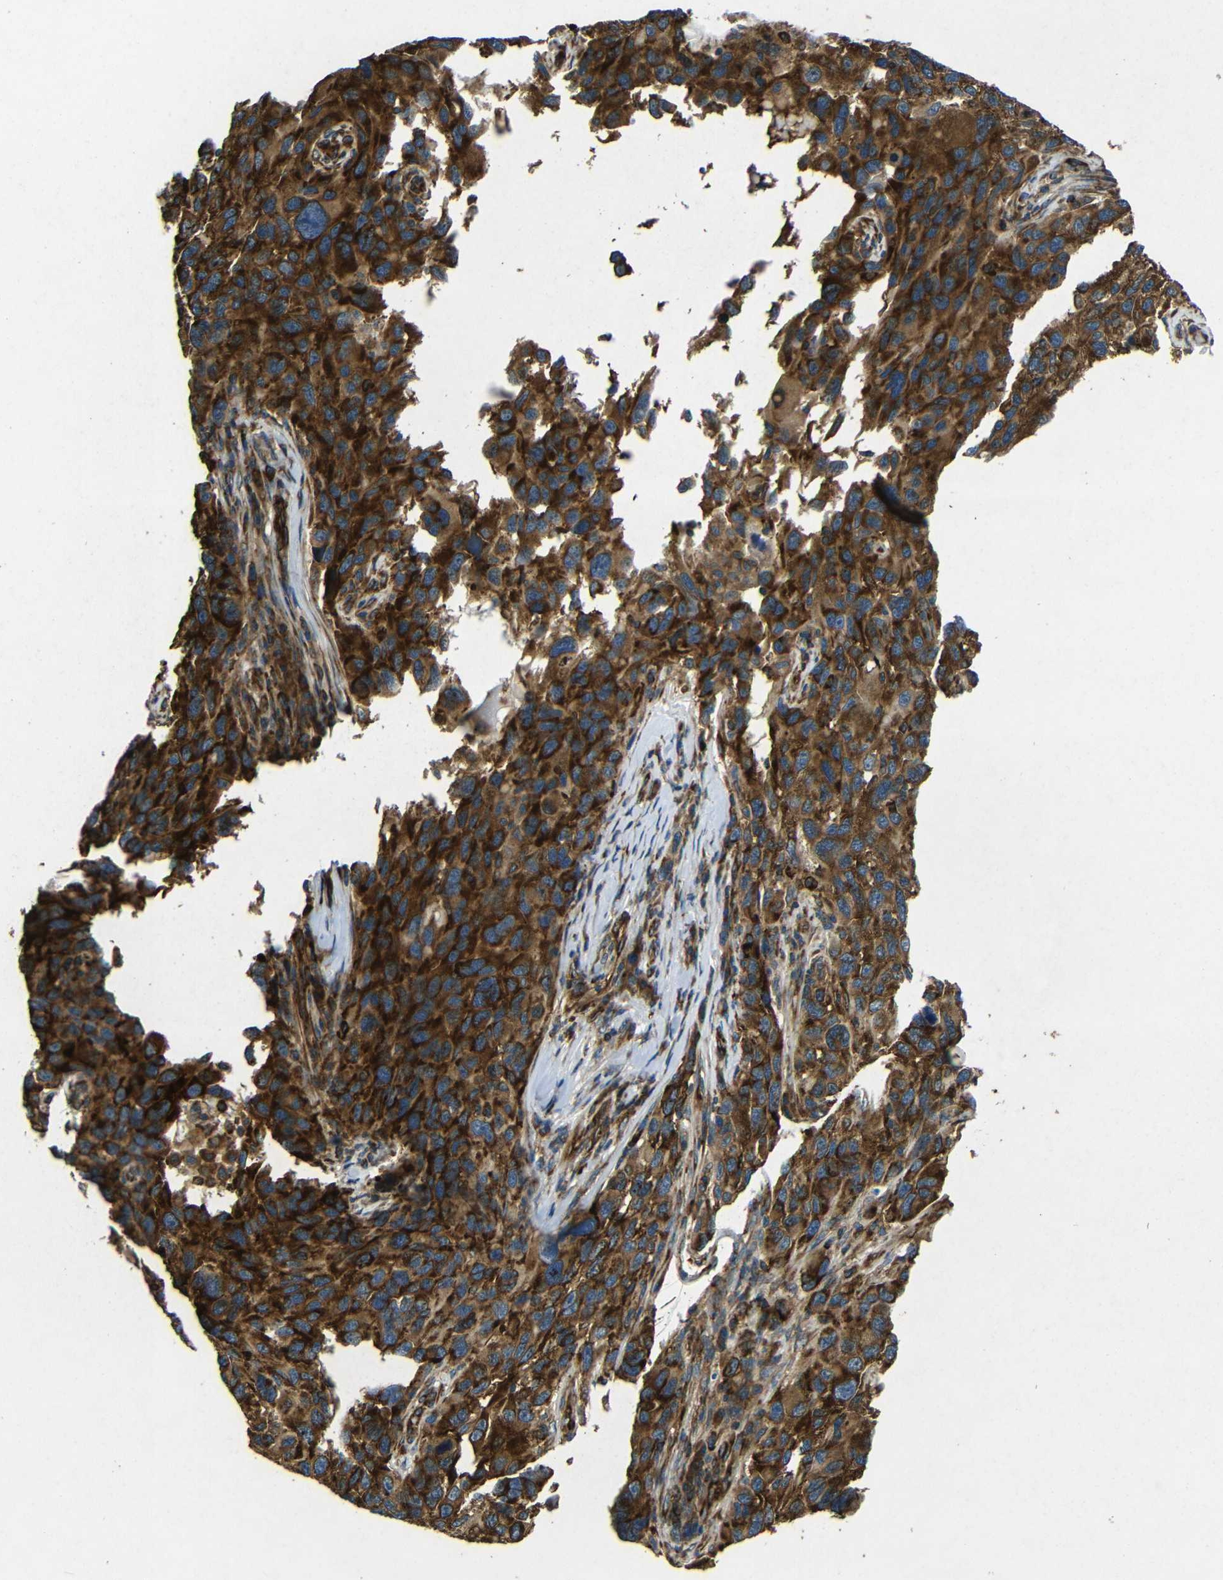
{"staining": {"intensity": "strong", "quantity": ">75%", "location": "cytoplasmic/membranous"}, "tissue": "melanoma", "cell_type": "Tumor cells", "image_type": "cancer", "snomed": [{"axis": "morphology", "description": "Malignant melanoma, NOS"}, {"axis": "topography", "description": "Skin"}], "caption": "A high amount of strong cytoplasmic/membranous staining is appreciated in about >75% of tumor cells in melanoma tissue.", "gene": "BTF3", "patient": {"sex": "male", "age": 53}}